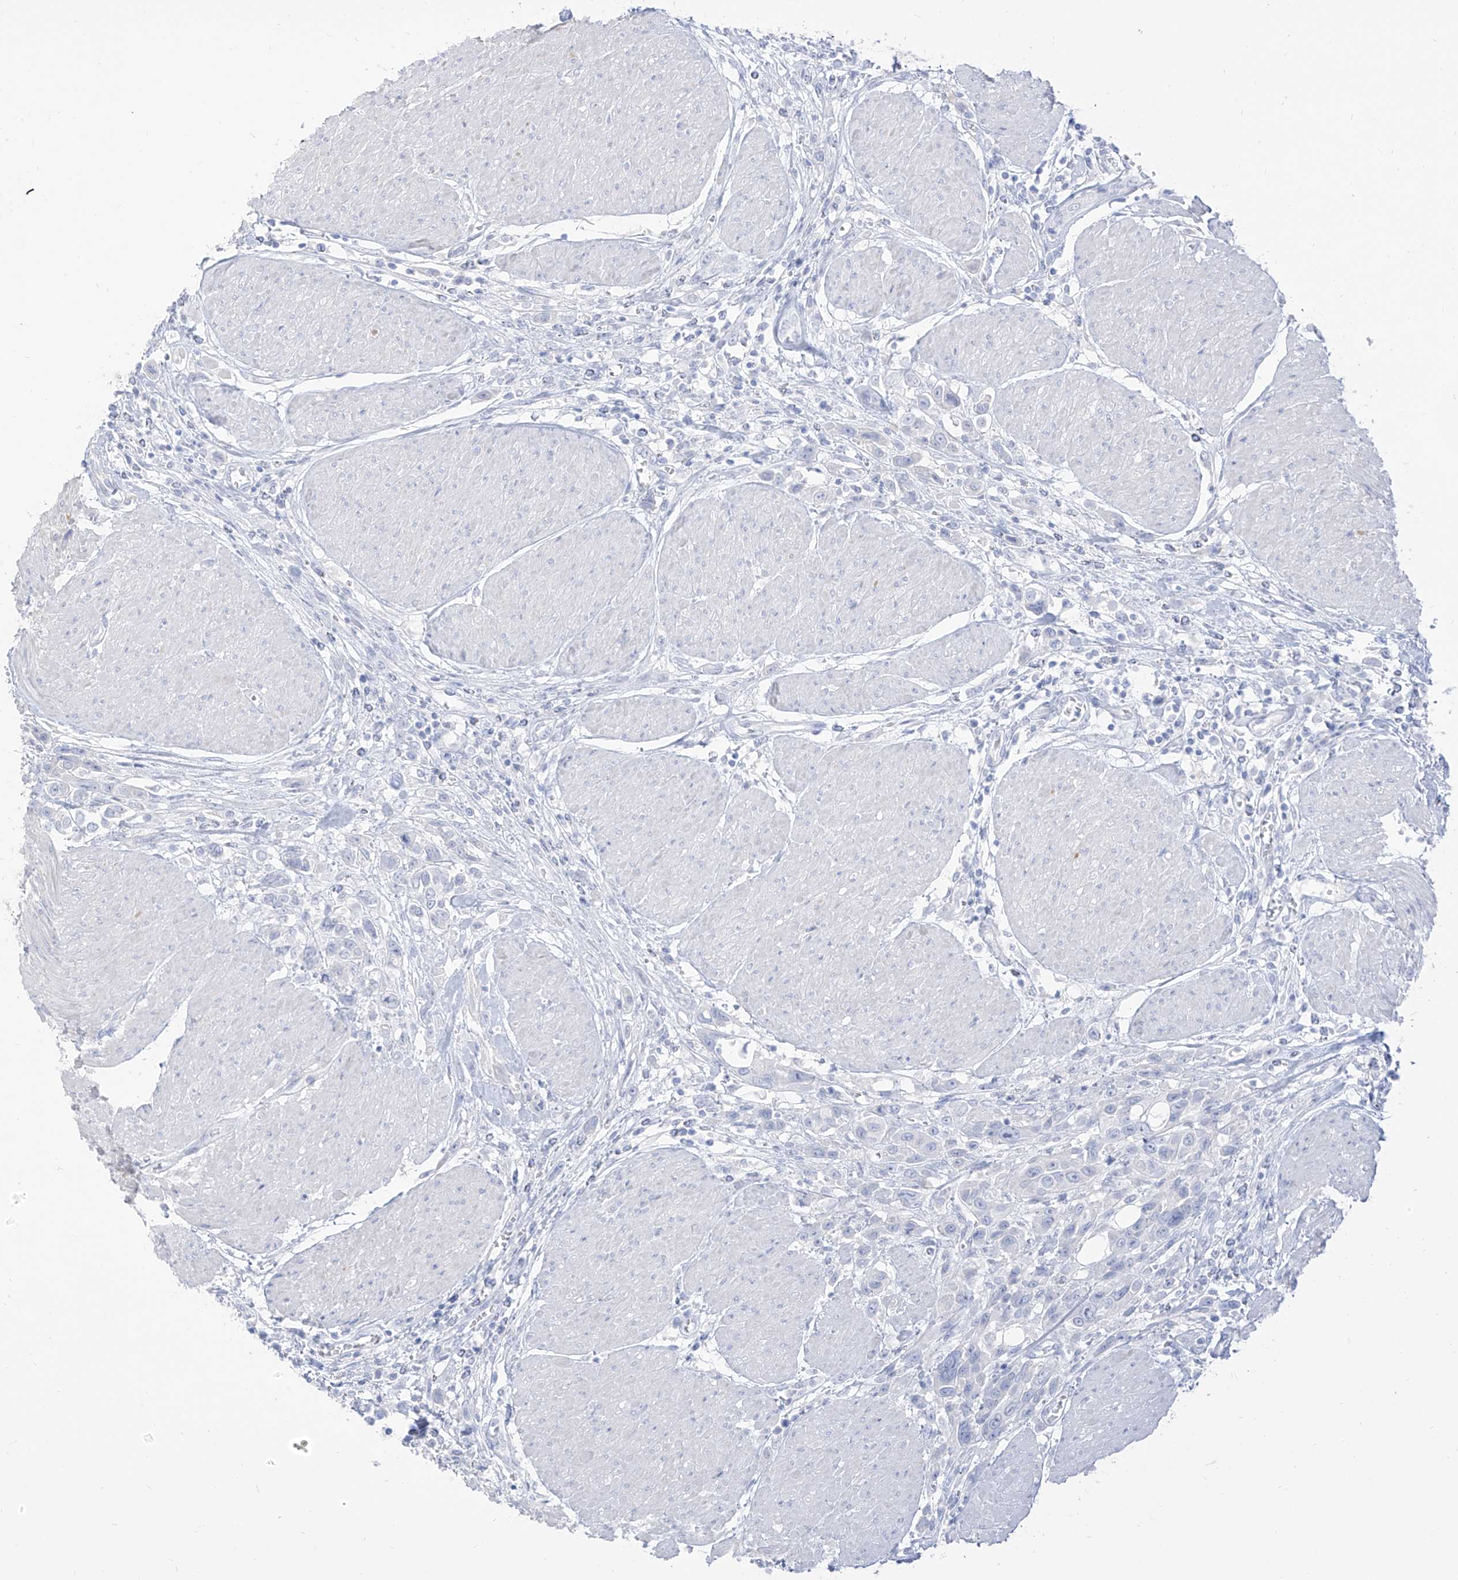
{"staining": {"intensity": "negative", "quantity": "none", "location": "none"}, "tissue": "urothelial cancer", "cell_type": "Tumor cells", "image_type": "cancer", "snomed": [{"axis": "morphology", "description": "Urothelial carcinoma, High grade"}, {"axis": "topography", "description": "Urinary bladder"}], "caption": "A histopathology image of human urothelial carcinoma (high-grade) is negative for staining in tumor cells. (DAB (3,3'-diaminobenzidine) IHC, high magnification).", "gene": "ARHGEF40", "patient": {"sex": "male", "age": 50}}